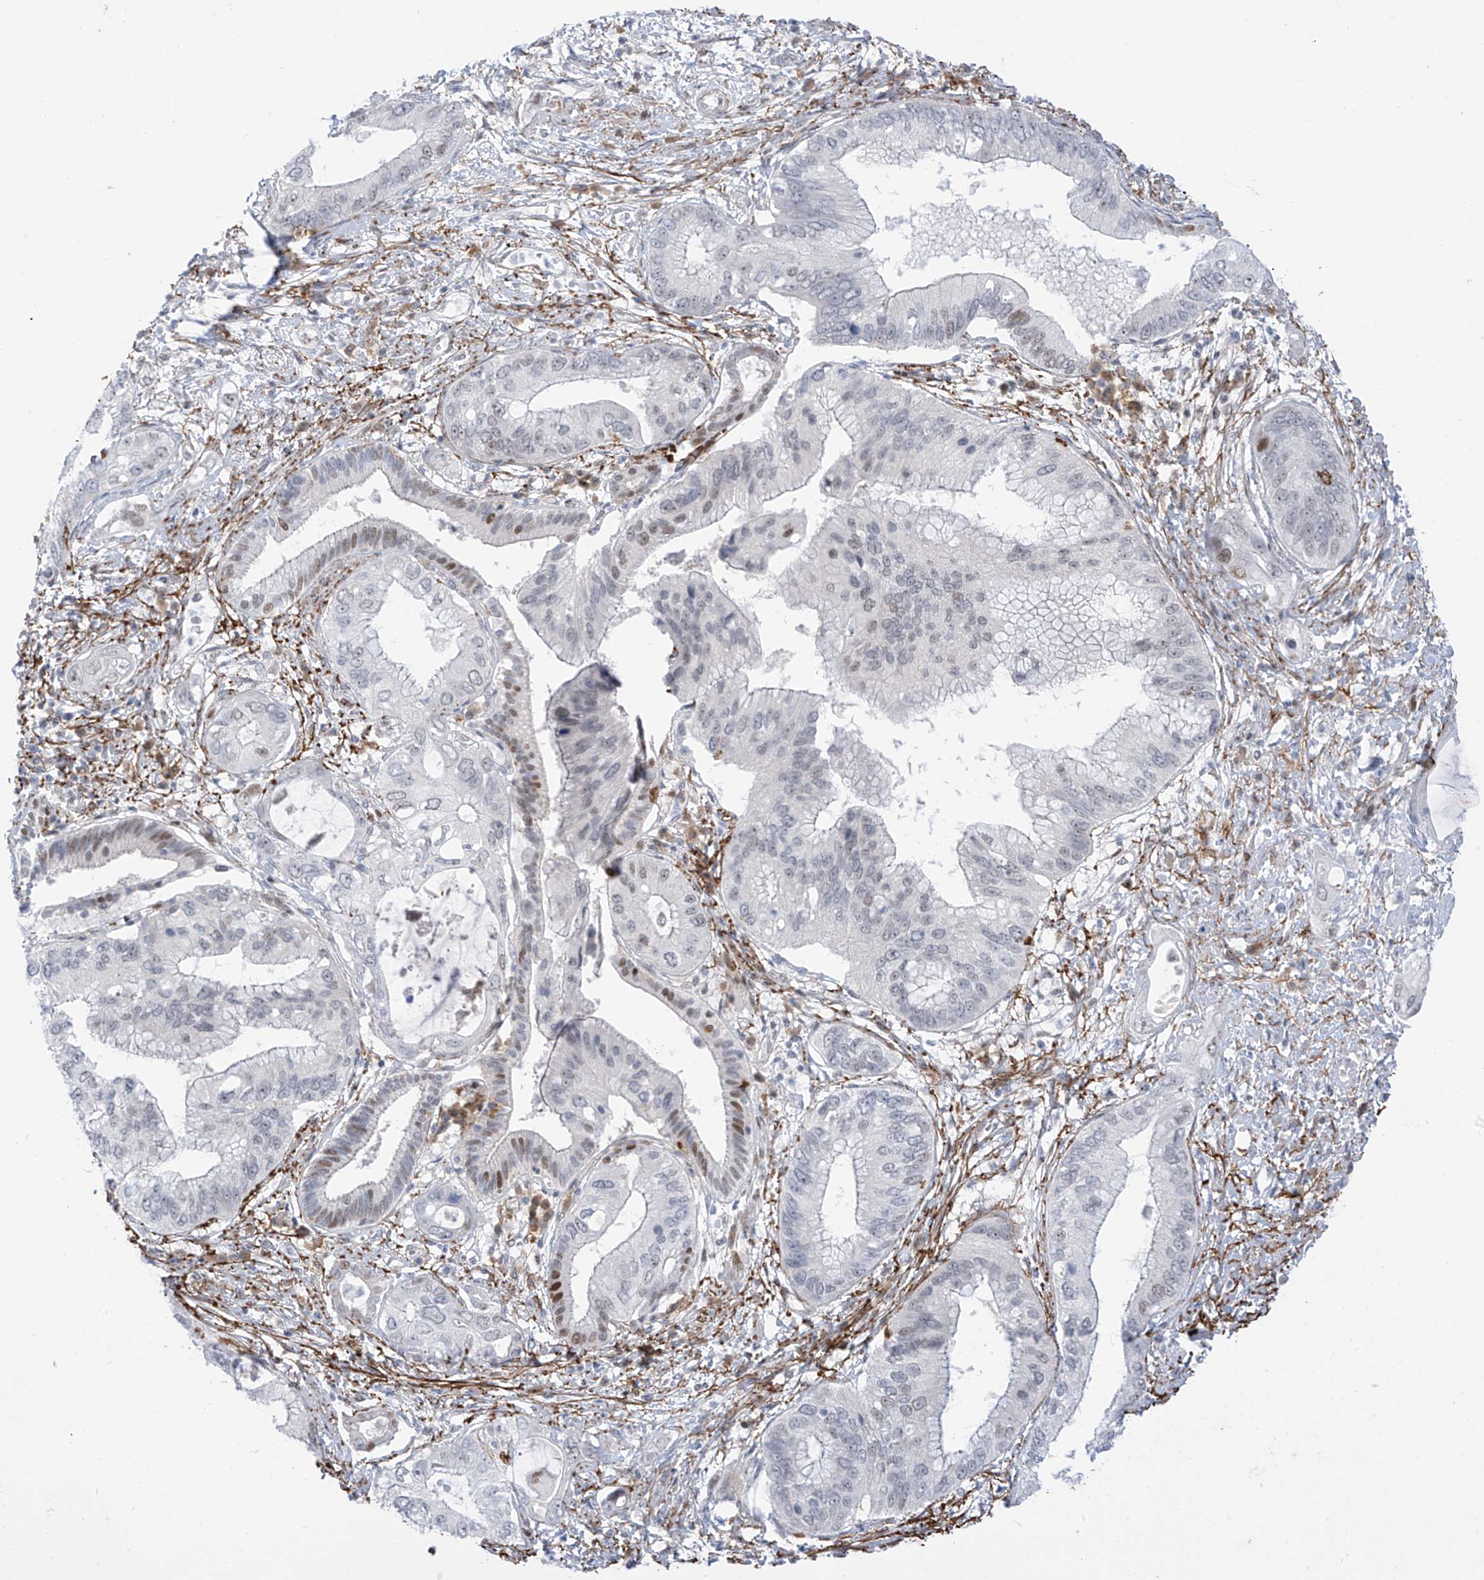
{"staining": {"intensity": "negative", "quantity": "none", "location": "none"}, "tissue": "pancreatic cancer", "cell_type": "Tumor cells", "image_type": "cancer", "snomed": [{"axis": "morphology", "description": "Inflammation, NOS"}, {"axis": "morphology", "description": "Adenocarcinoma, NOS"}, {"axis": "topography", "description": "Pancreas"}], "caption": "An immunohistochemistry (IHC) micrograph of pancreatic adenocarcinoma is shown. There is no staining in tumor cells of pancreatic adenocarcinoma.", "gene": "LIN9", "patient": {"sex": "female", "age": 56}}